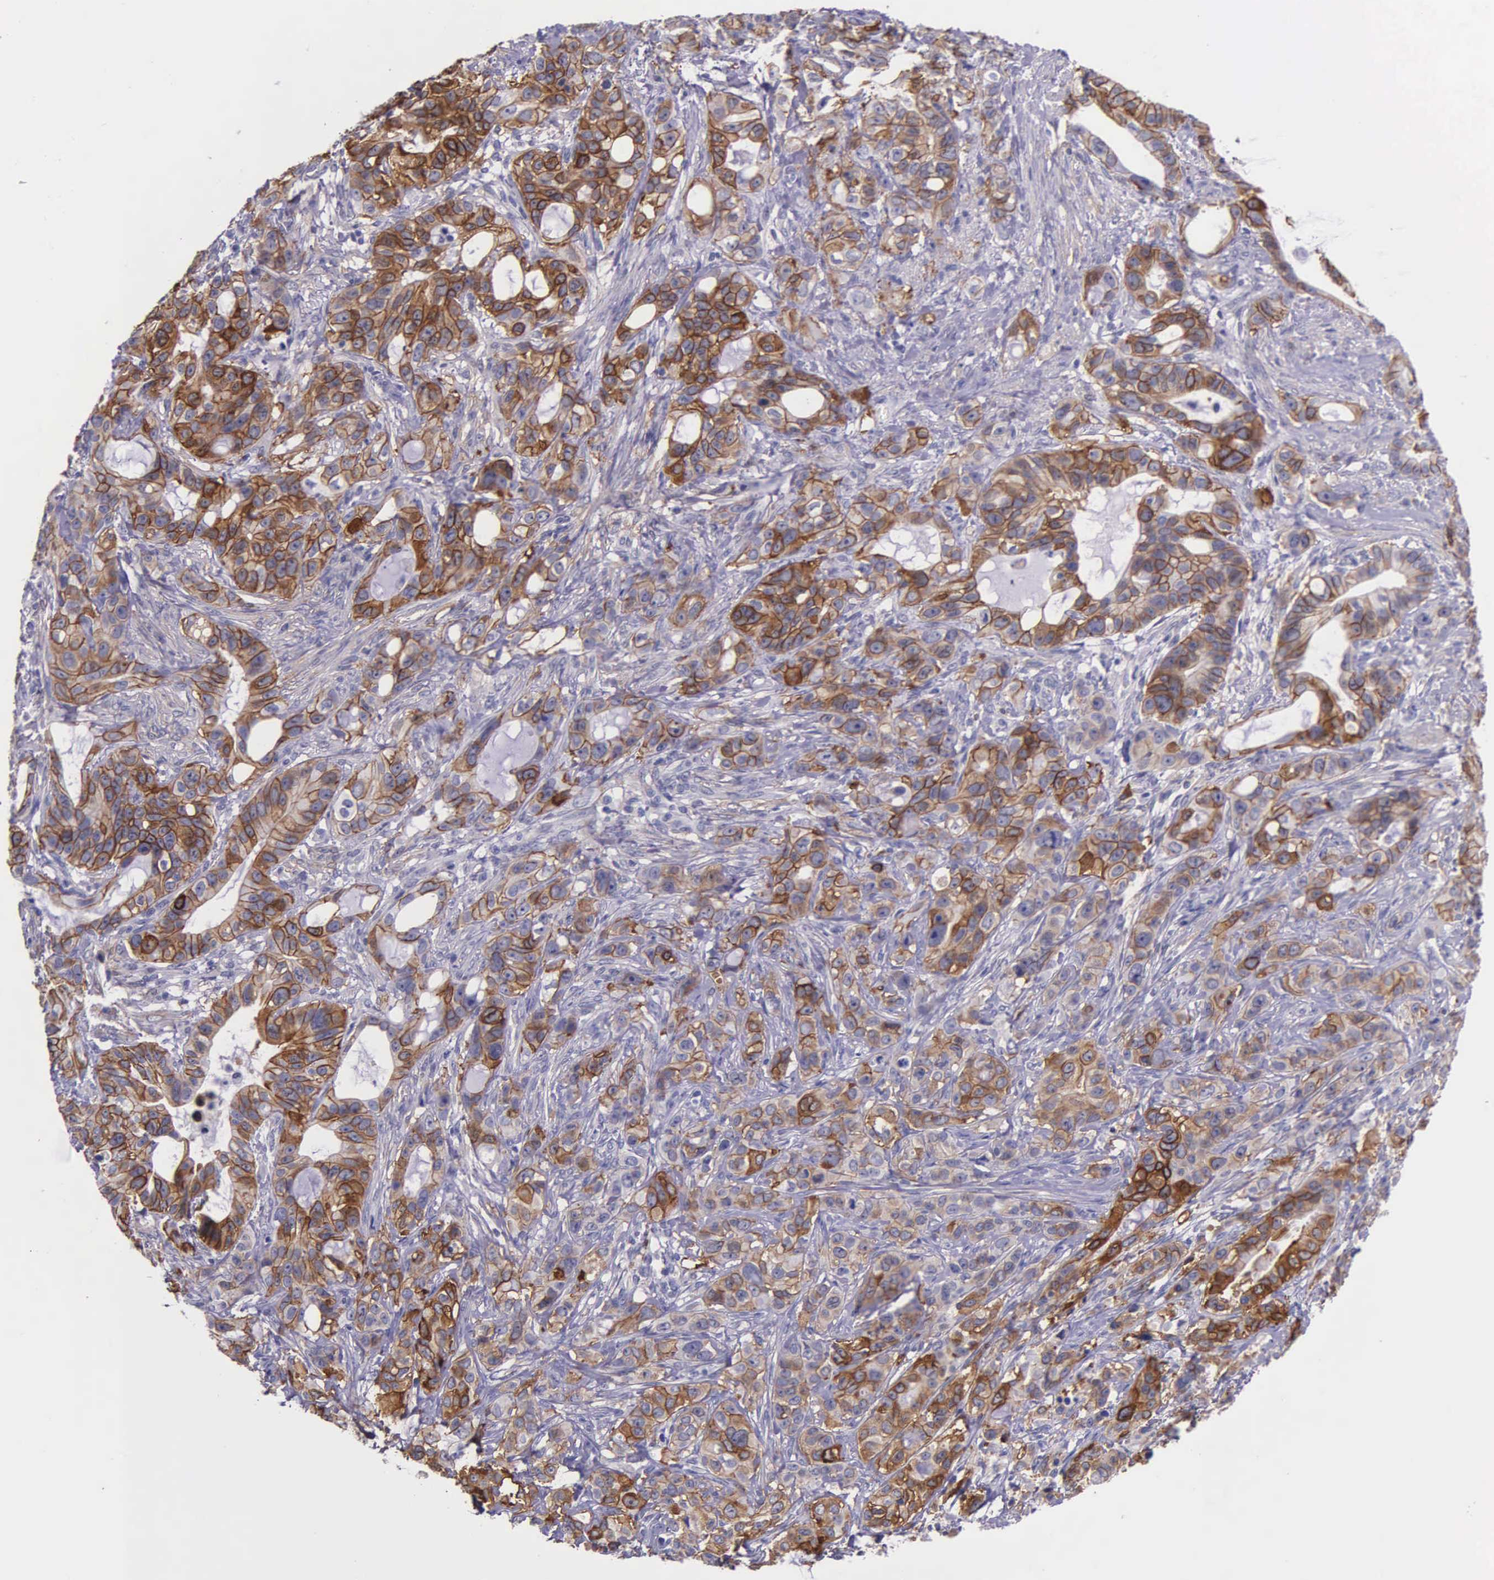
{"staining": {"intensity": "strong", "quantity": ">75%", "location": "cytoplasmic/membranous"}, "tissue": "stomach cancer", "cell_type": "Tumor cells", "image_type": "cancer", "snomed": [{"axis": "morphology", "description": "Adenocarcinoma, NOS"}, {"axis": "topography", "description": "Stomach, upper"}], "caption": "Stomach adenocarcinoma stained with immunohistochemistry (IHC) shows strong cytoplasmic/membranous expression in about >75% of tumor cells. The protein of interest is stained brown, and the nuclei are stained in blue (DAB (3,3'-diaminobenzidine) IHC with brightfield microscopy, high magnification).", "gene": "AHNAK2", "patient": {"sex": "male", "age": 47}}